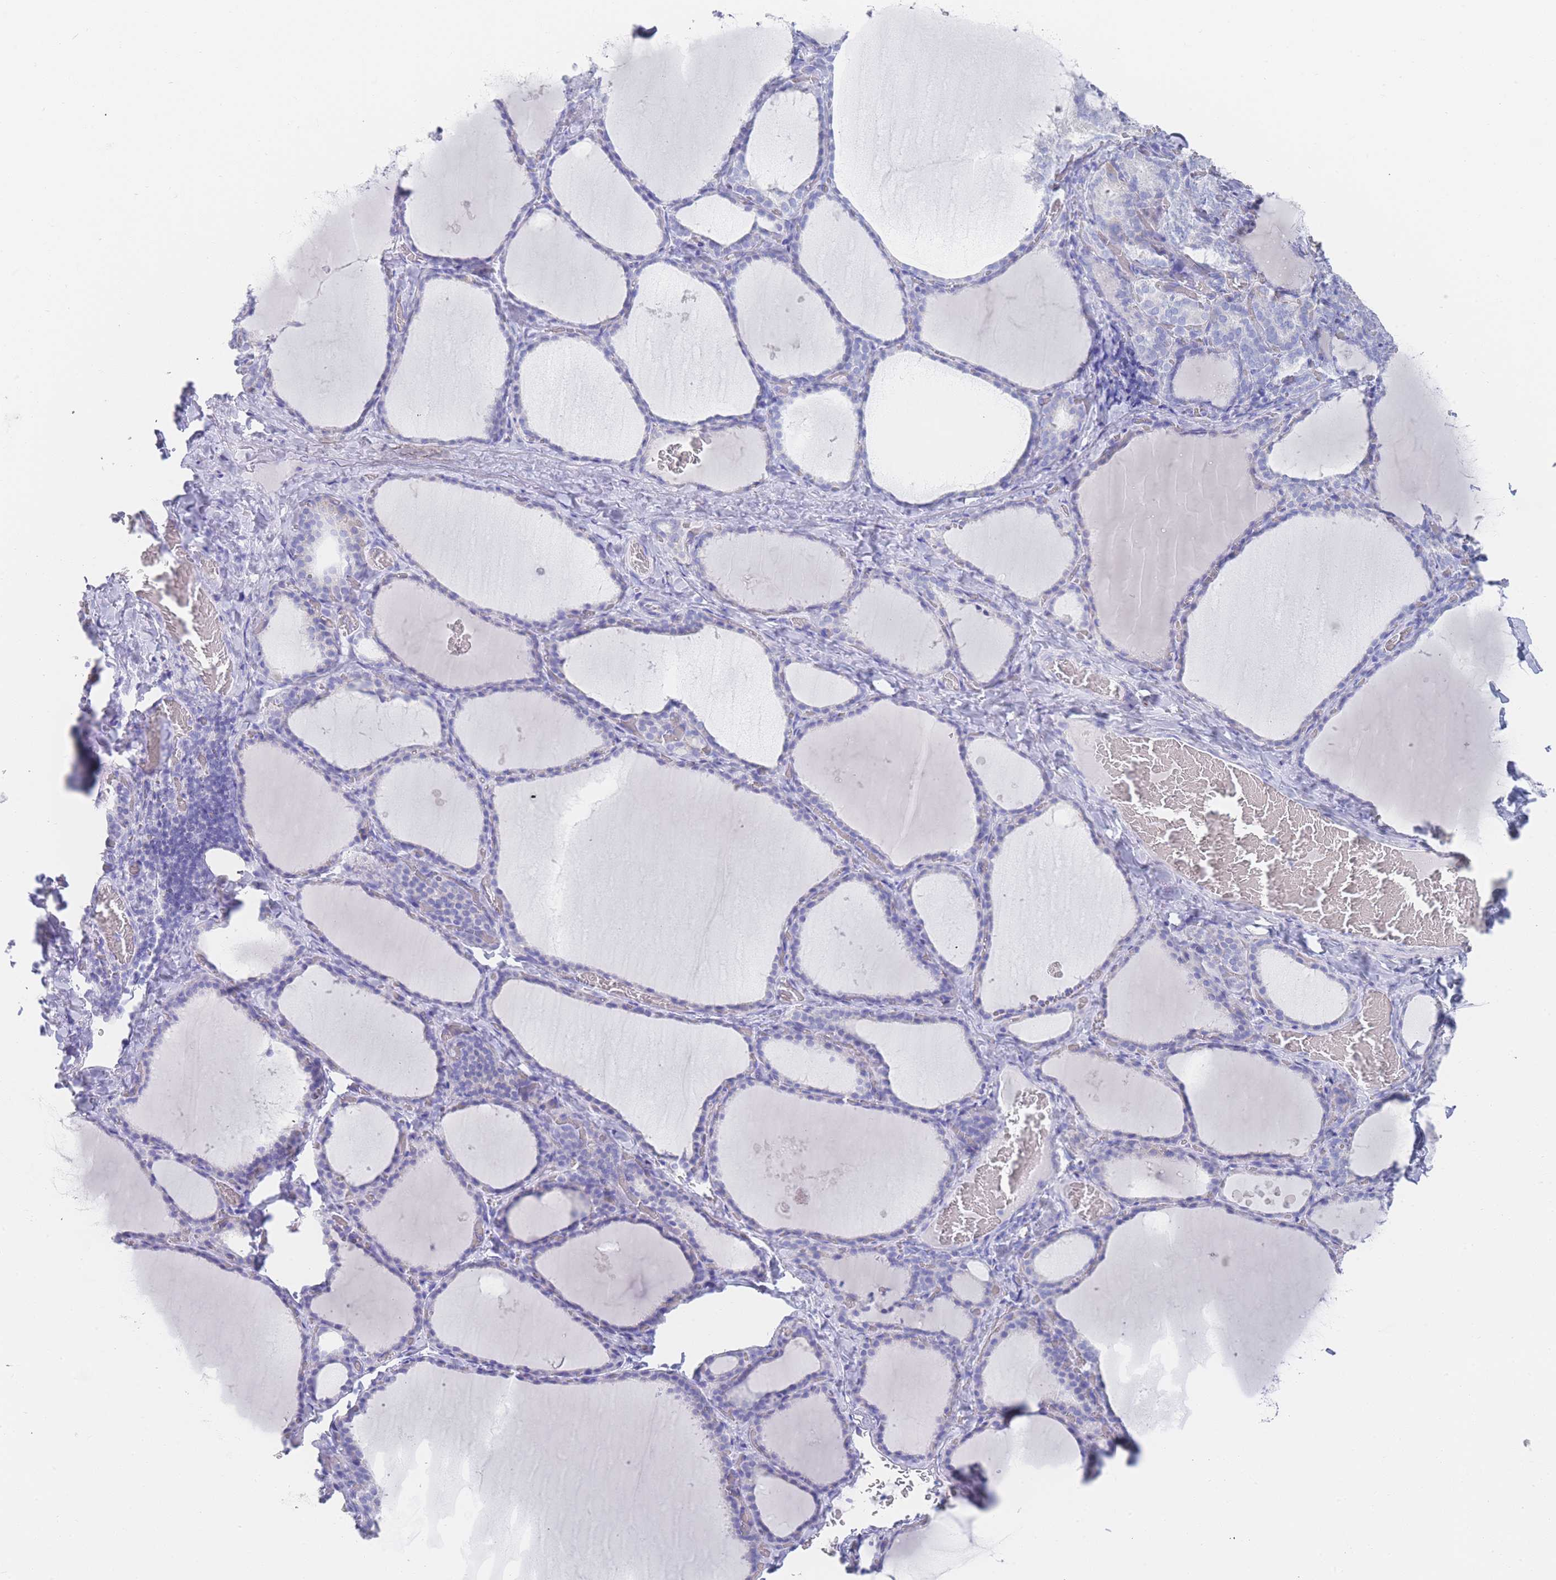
{"staining": {"intensity": "negative", "quantity": "none", "location": "none"}, "tissue": "thyroid gland", "cell_type": "Glandular cells", "image_type": "normal", "snomed": [{"axis": "morphology", "description": "Normal tissue, NOS"}, {"axis": "topography", "description": "Thyroid gland"}], "caption": "Histopathology image shows no protein staining in glandular cells of normal thyroid gland.", "gene": "LRRC37A2", "patient": {"sex": "female", "age": 39}}